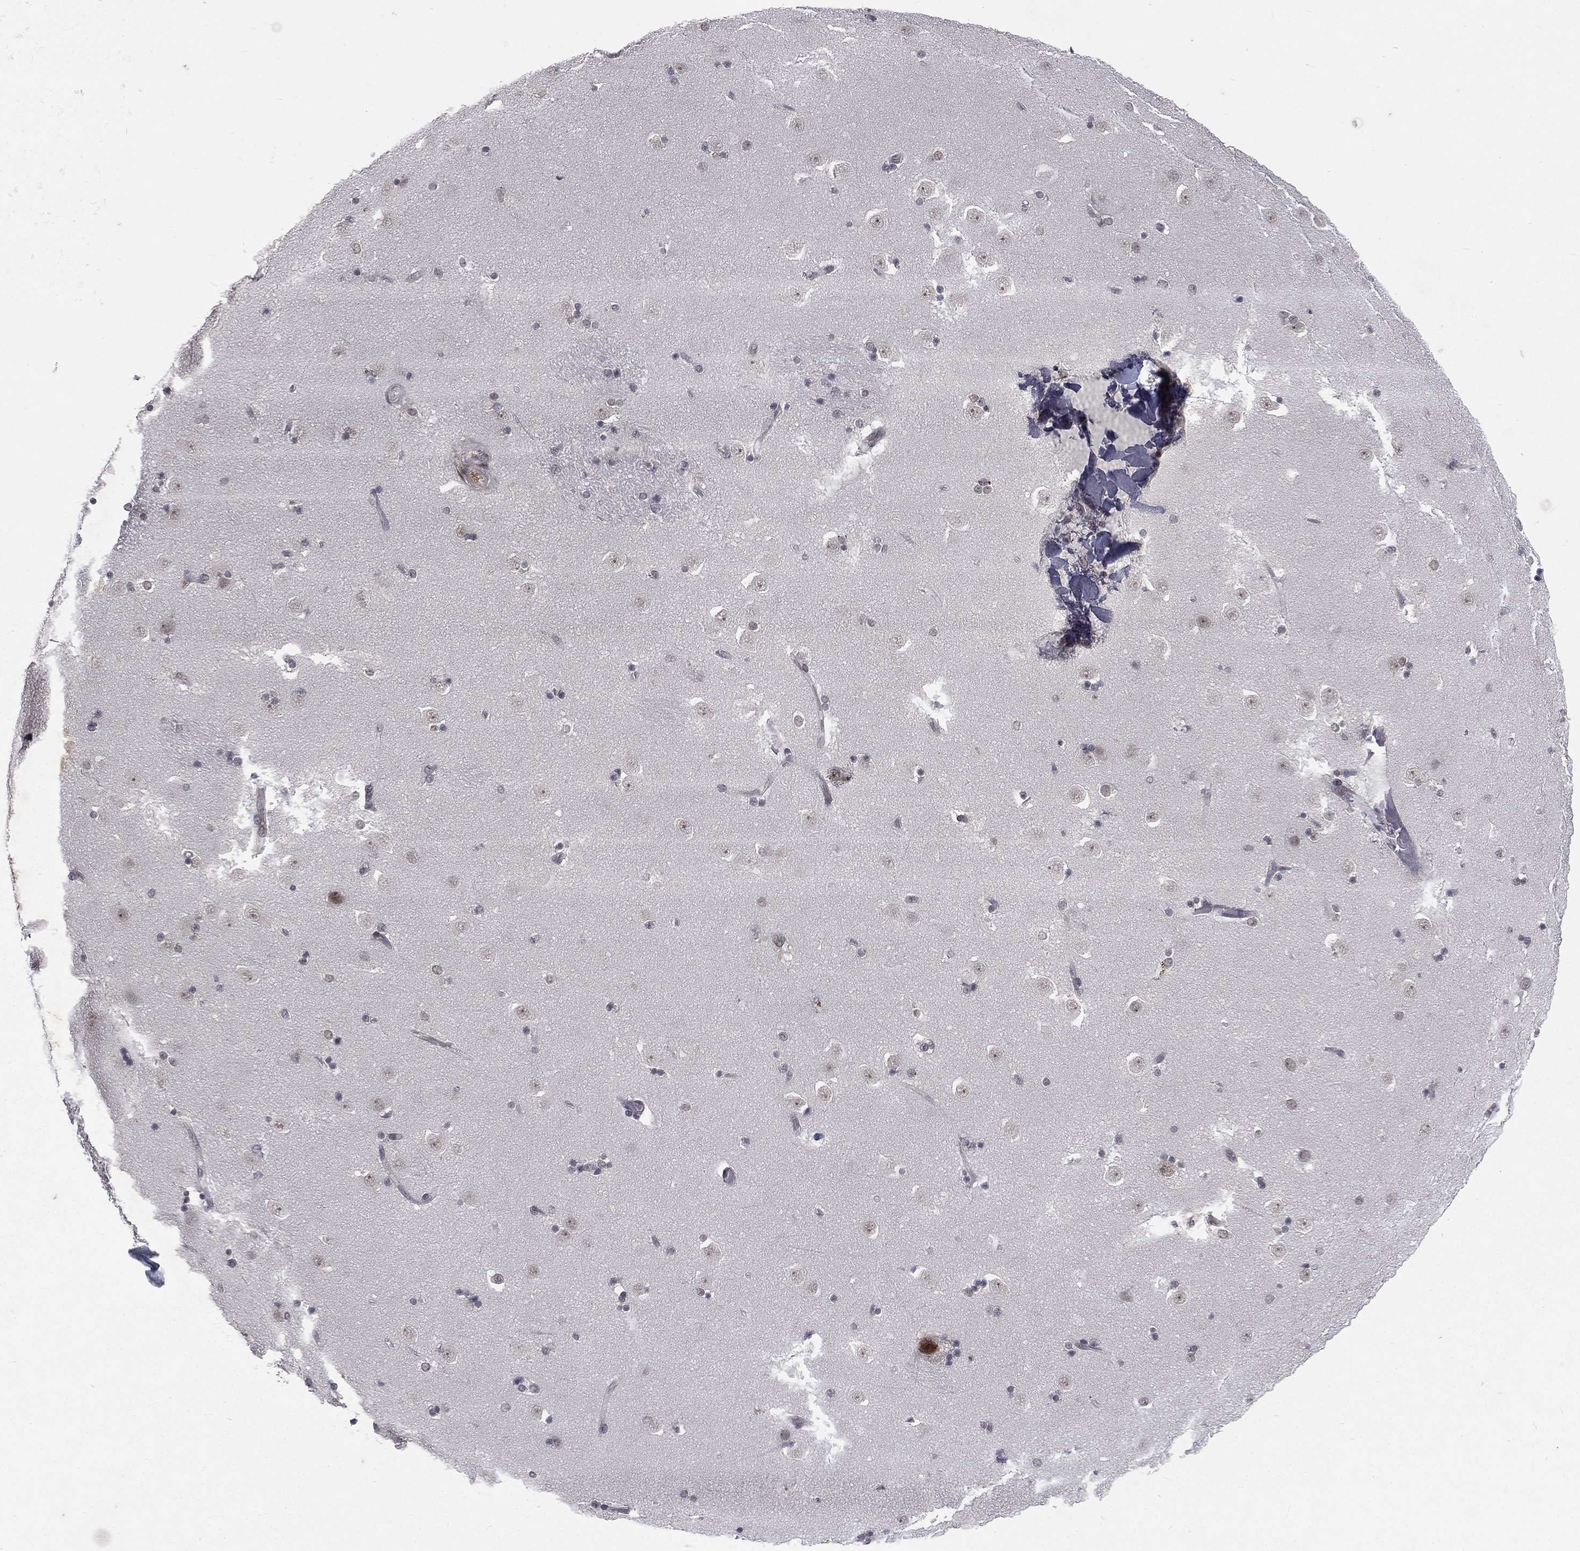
{"staining": {"intensity": "negative", "quantity": "none", "location": "none"}, "tissue": "caudate", "cell_type": "Glial cells", "image_type": "normal", "snomed": [{"axis": "morphology", "description": "Normal tissue, NOS"}, {"axis": "topography", "description": "Lateral ventricle wall"}], "caption": "An IHC histopathology image of benign caudate is shown. There is no staining in glial cells of caudate. Brightfield microscopy of immunohistochemistry stained with DAB (brown) and hematoxylin (blue), captured at high magnification.", "gene": "MORC2", "patient": {"sex": "male", "age": 51}}